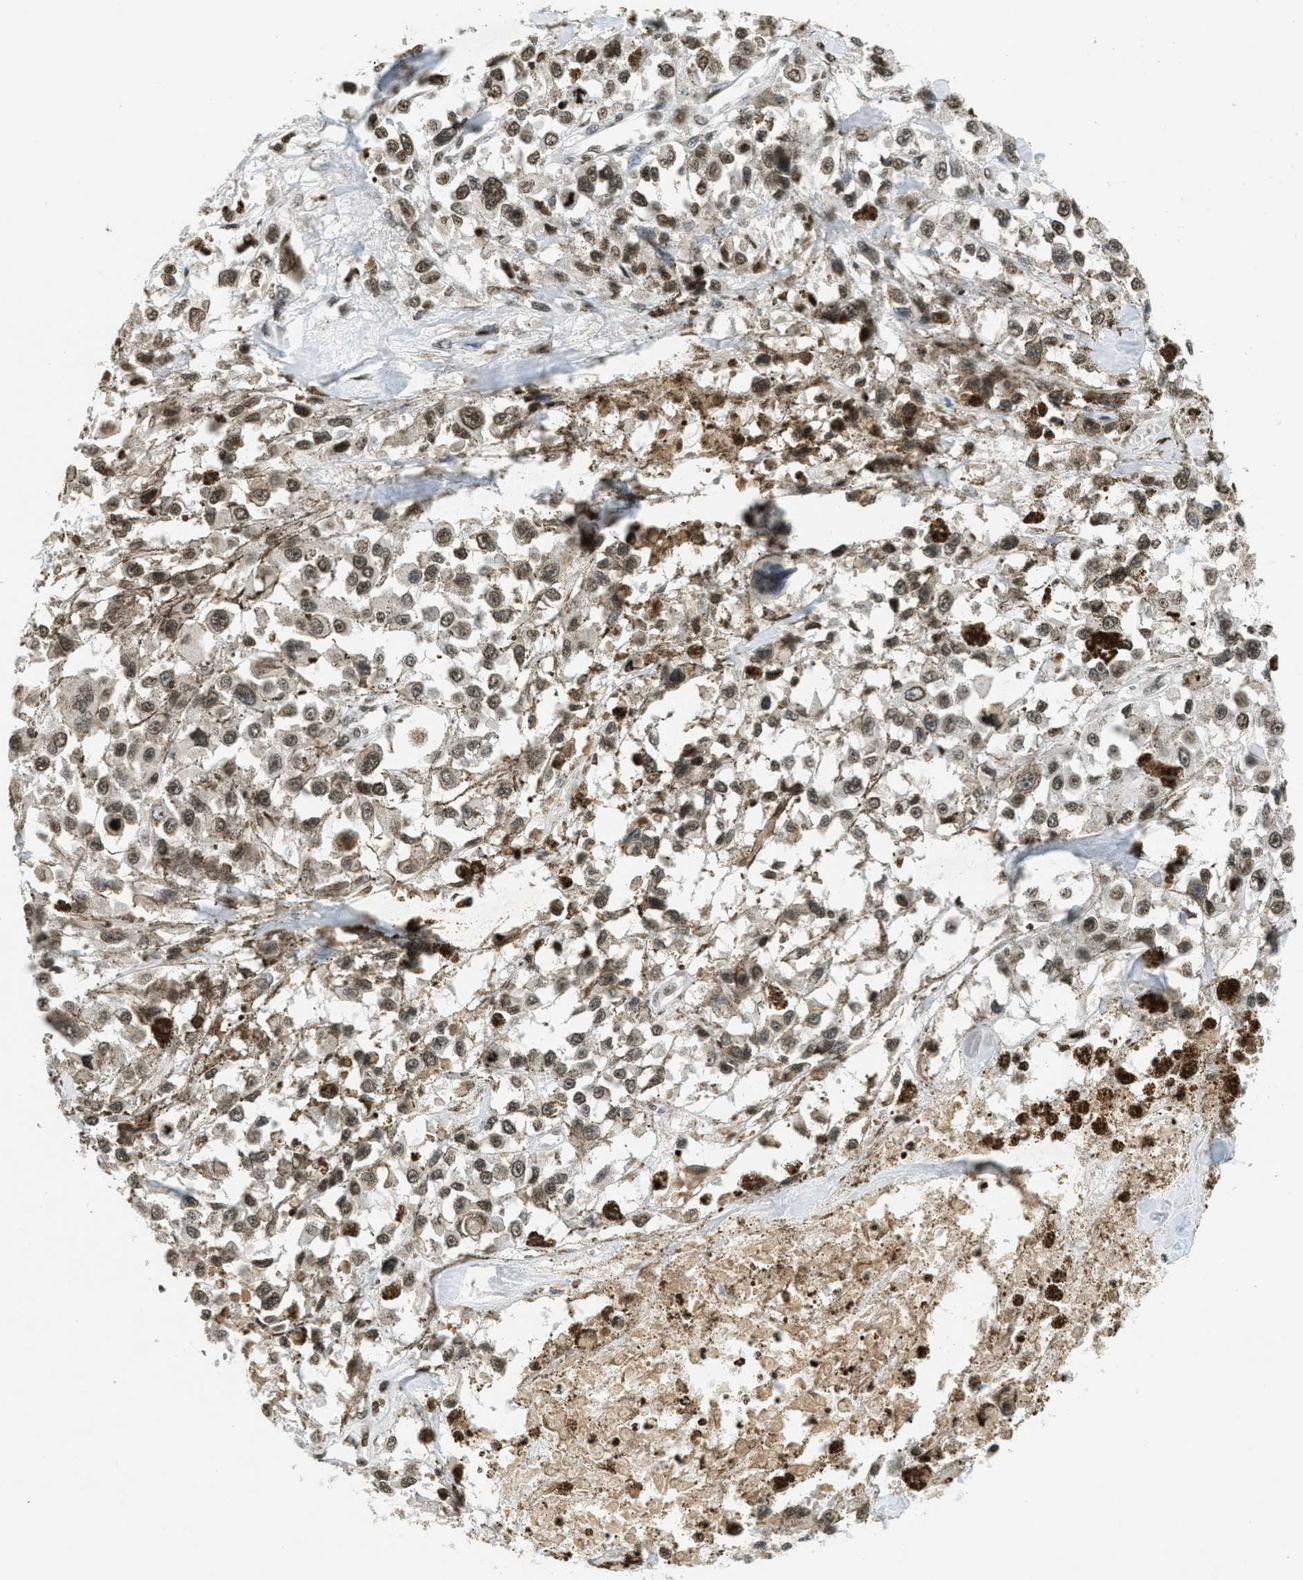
{"staining": {"intensity": "moderate", "quantity": ">75%", "location": "nuclear"}, "tissue": "melanoma", "cell_type": "Tumor cells", "image_type": "cancer", "snomed": [{"axis": "morphology", "description": "Malignant melanoma, Metastatic site"}, {"axis": "topography", "description": "Lymph node"}], "caption": "Brown immunohistochemical staining in malignant melanoma (metastatic site) reveals moderate nuclear staining in about >75% of tumor cells.", "gene": "LDB2", "patient": {"sex": "male", "age": 59}}